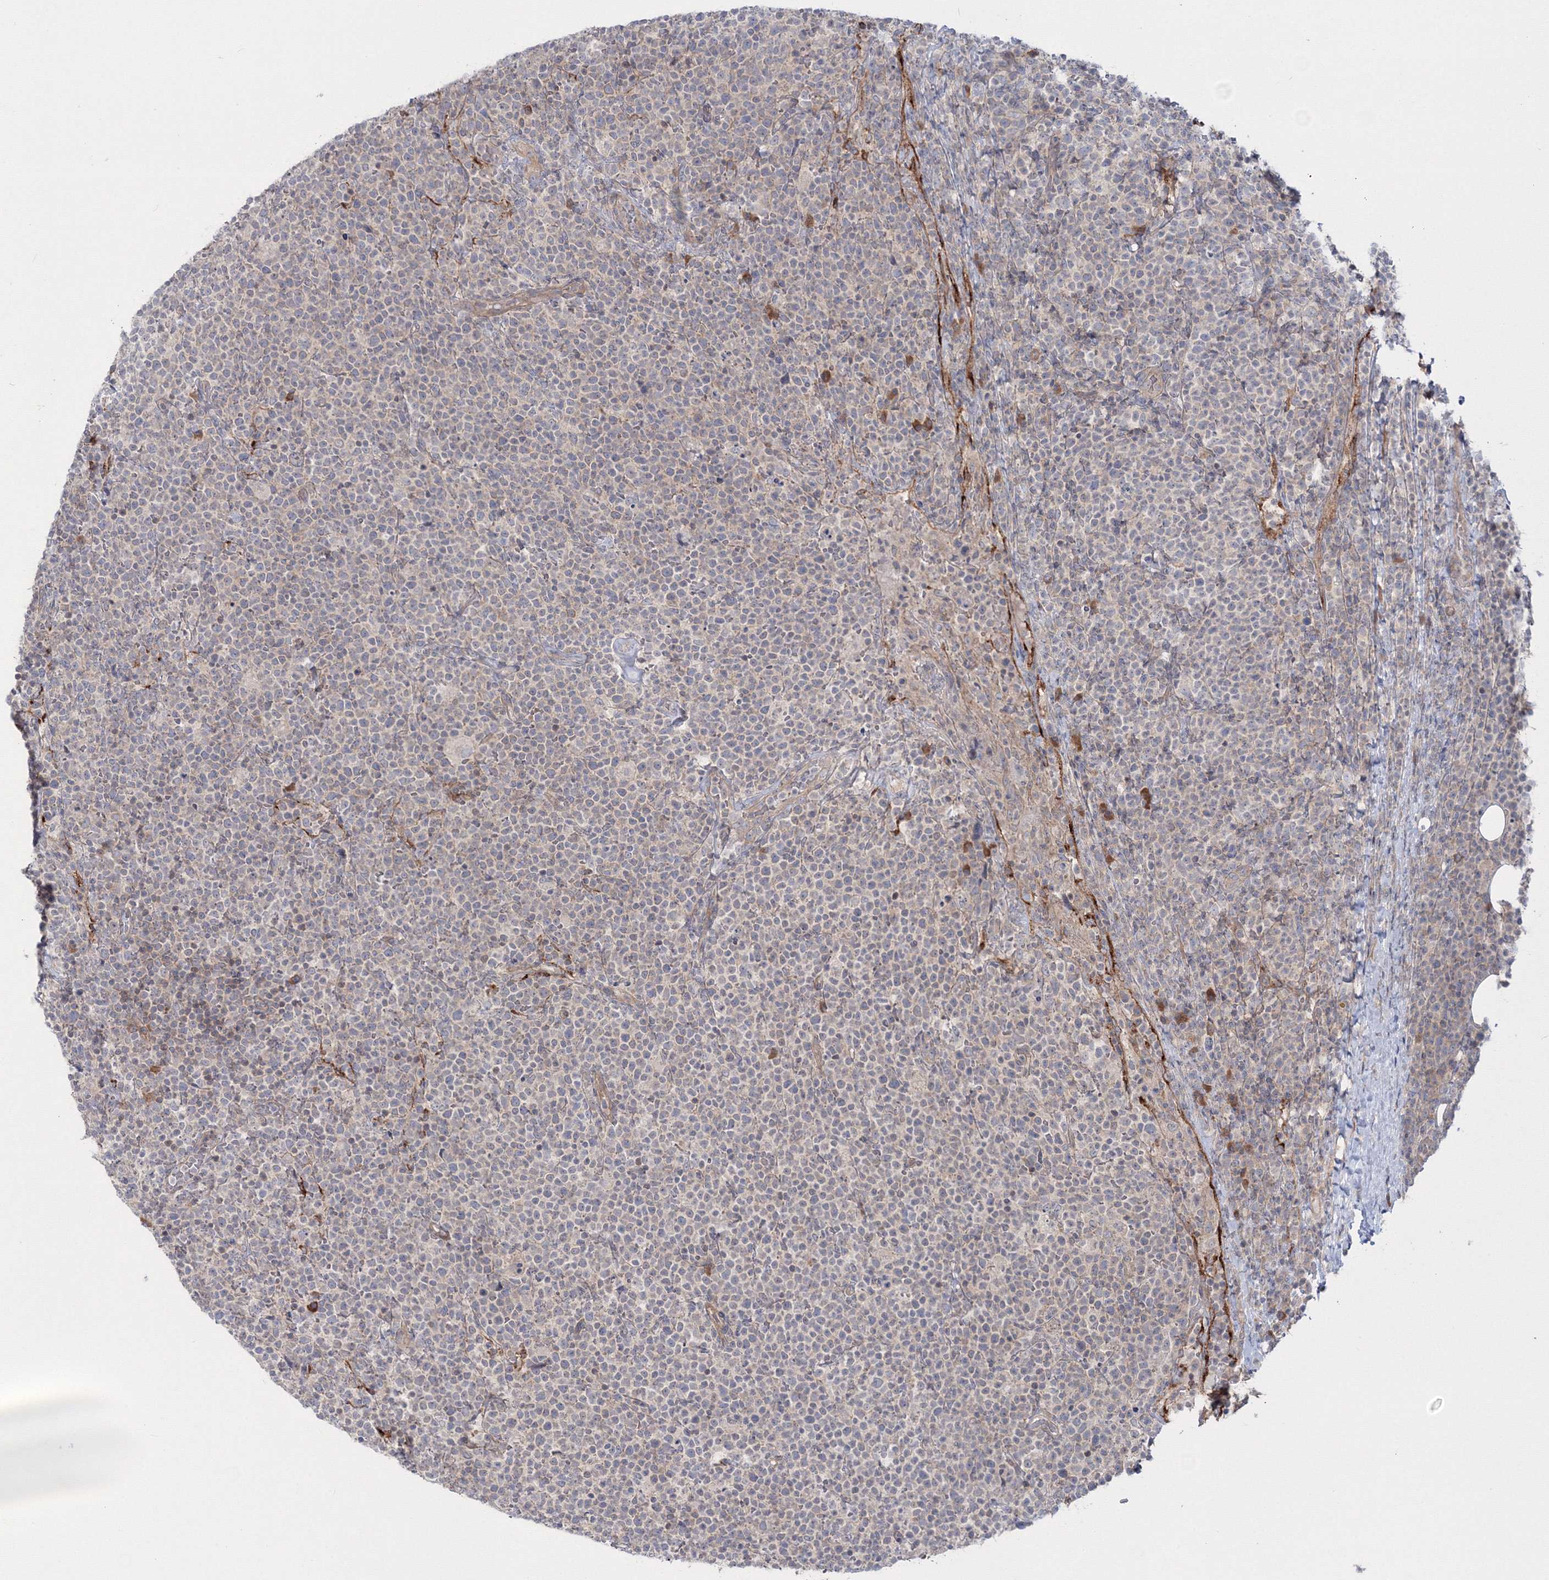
{"staining": {"intensity": "negative", "quantity": "none", "location": "none"}, "tissue": "lymphoma", "cell_type": "Tumor cells", "image_type": "cancer", "snomed": [{"axis": "morphology", "description": "Malignant lymphoma, non-Hodgkin's type, High grade"}, {"axis": "topography", "description": "Lymph node"}], "caption": "Immunohistochemical staining of human lymphoma exhibits no significant positivity in tumor cells. (DAB (3,3'-diaminobenzidine) IHC with hematoxylin counter stain).", "gene": "IPMK", "patient": {"sex": "male", "age": 61}}